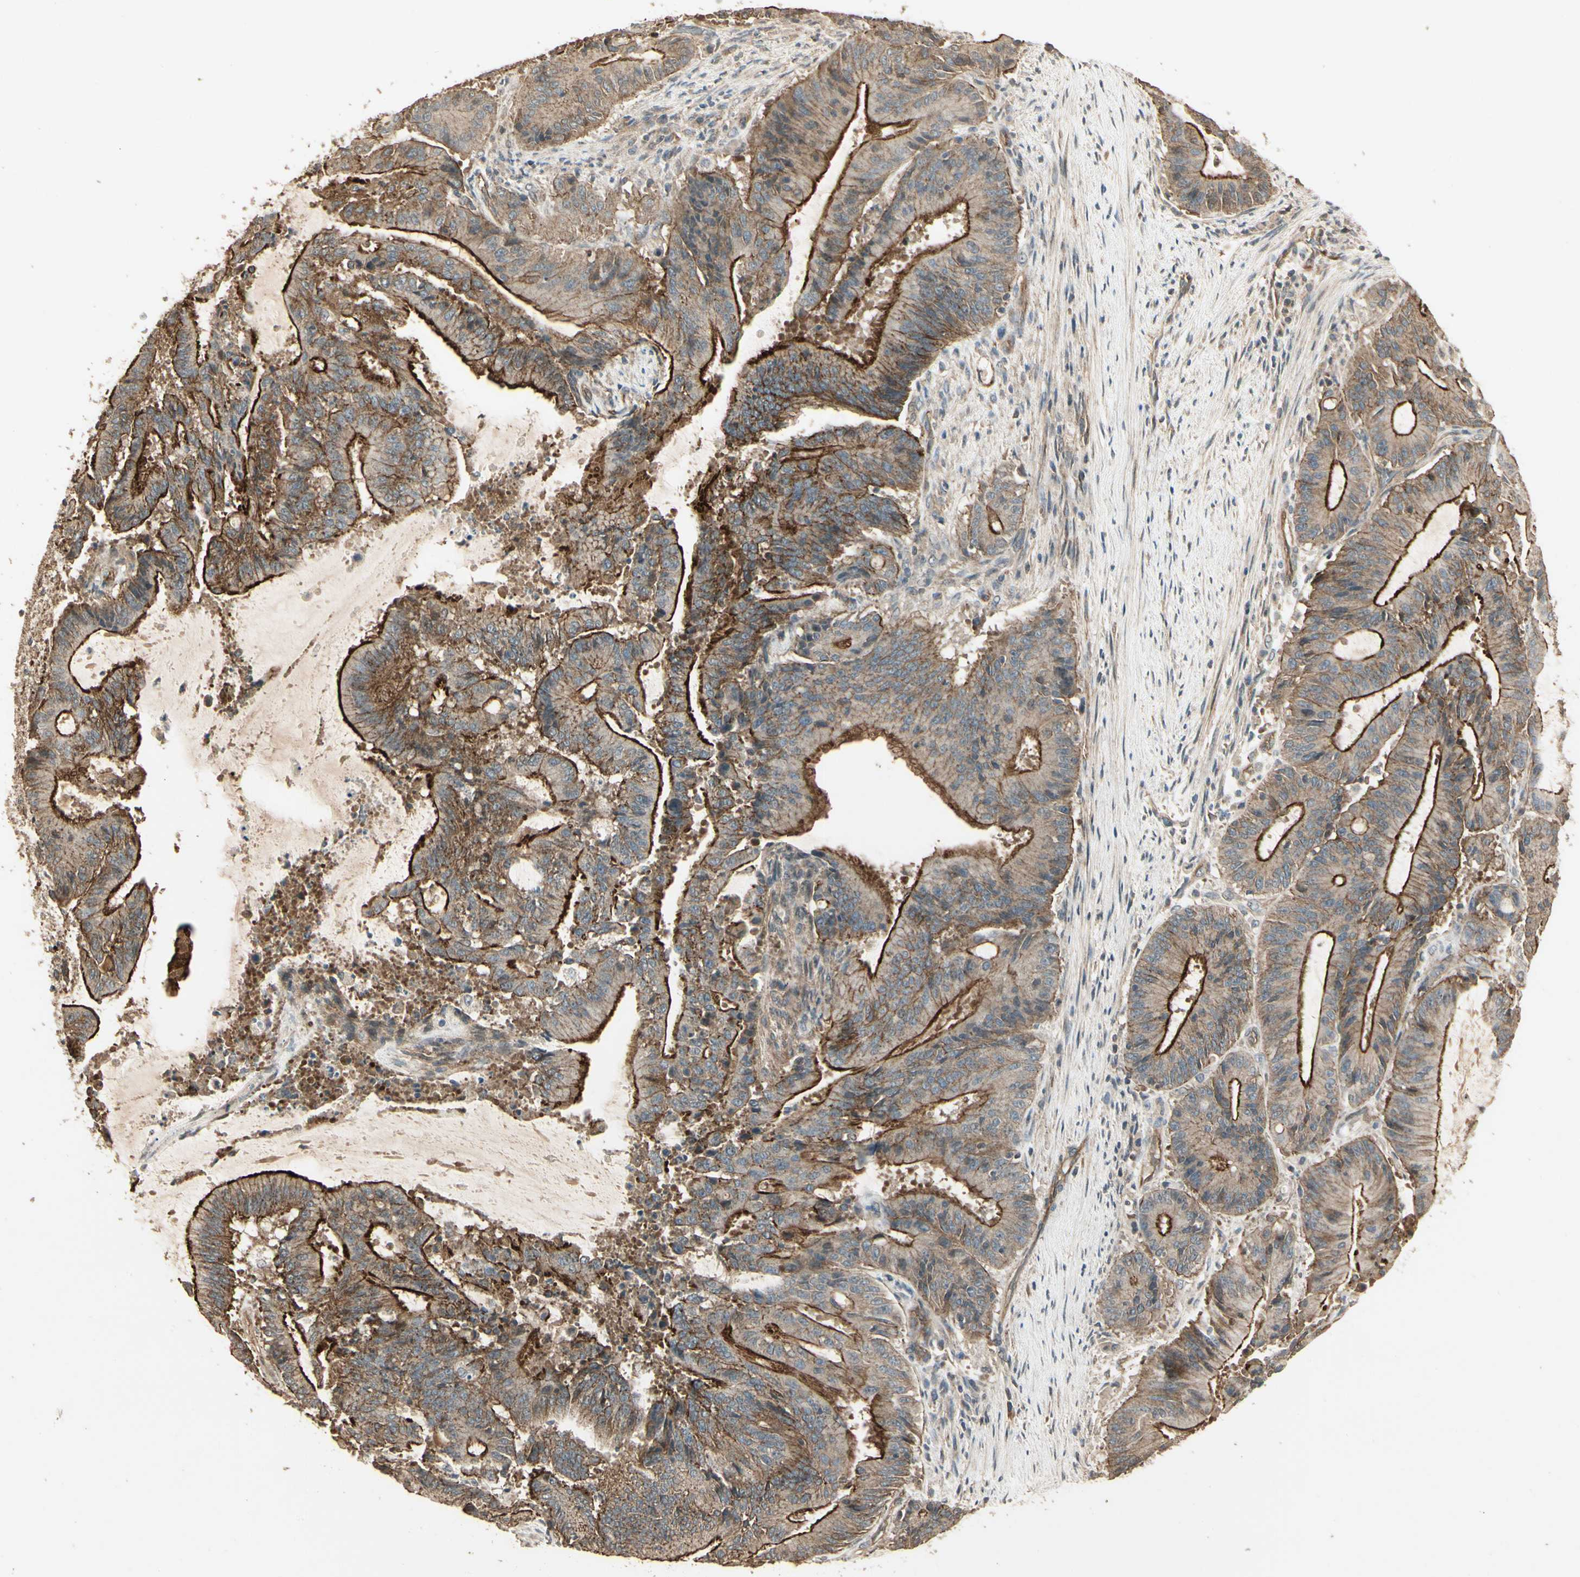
{"staining": {"intensity": "strong", "quantity": ">75%", "location": "cytoplasmic/membranous"}, "tissue": "liver cancer", "cell_type": "Tumor cells", "image_type": "cancer", "snomed": [{"axis": "morphology", "description": "Cholangiocarcinoma"}, {"axis": "topography", "description": "Liver"}], "caption": "This is an image of immunohistochemistry staining of cholangiocarcinoma (liver), which shows strong positivity in the cytoplasmic/membranous of tumor cells.", "gene": "RNF180", "patient": {"sex": "female", "age": 73}}